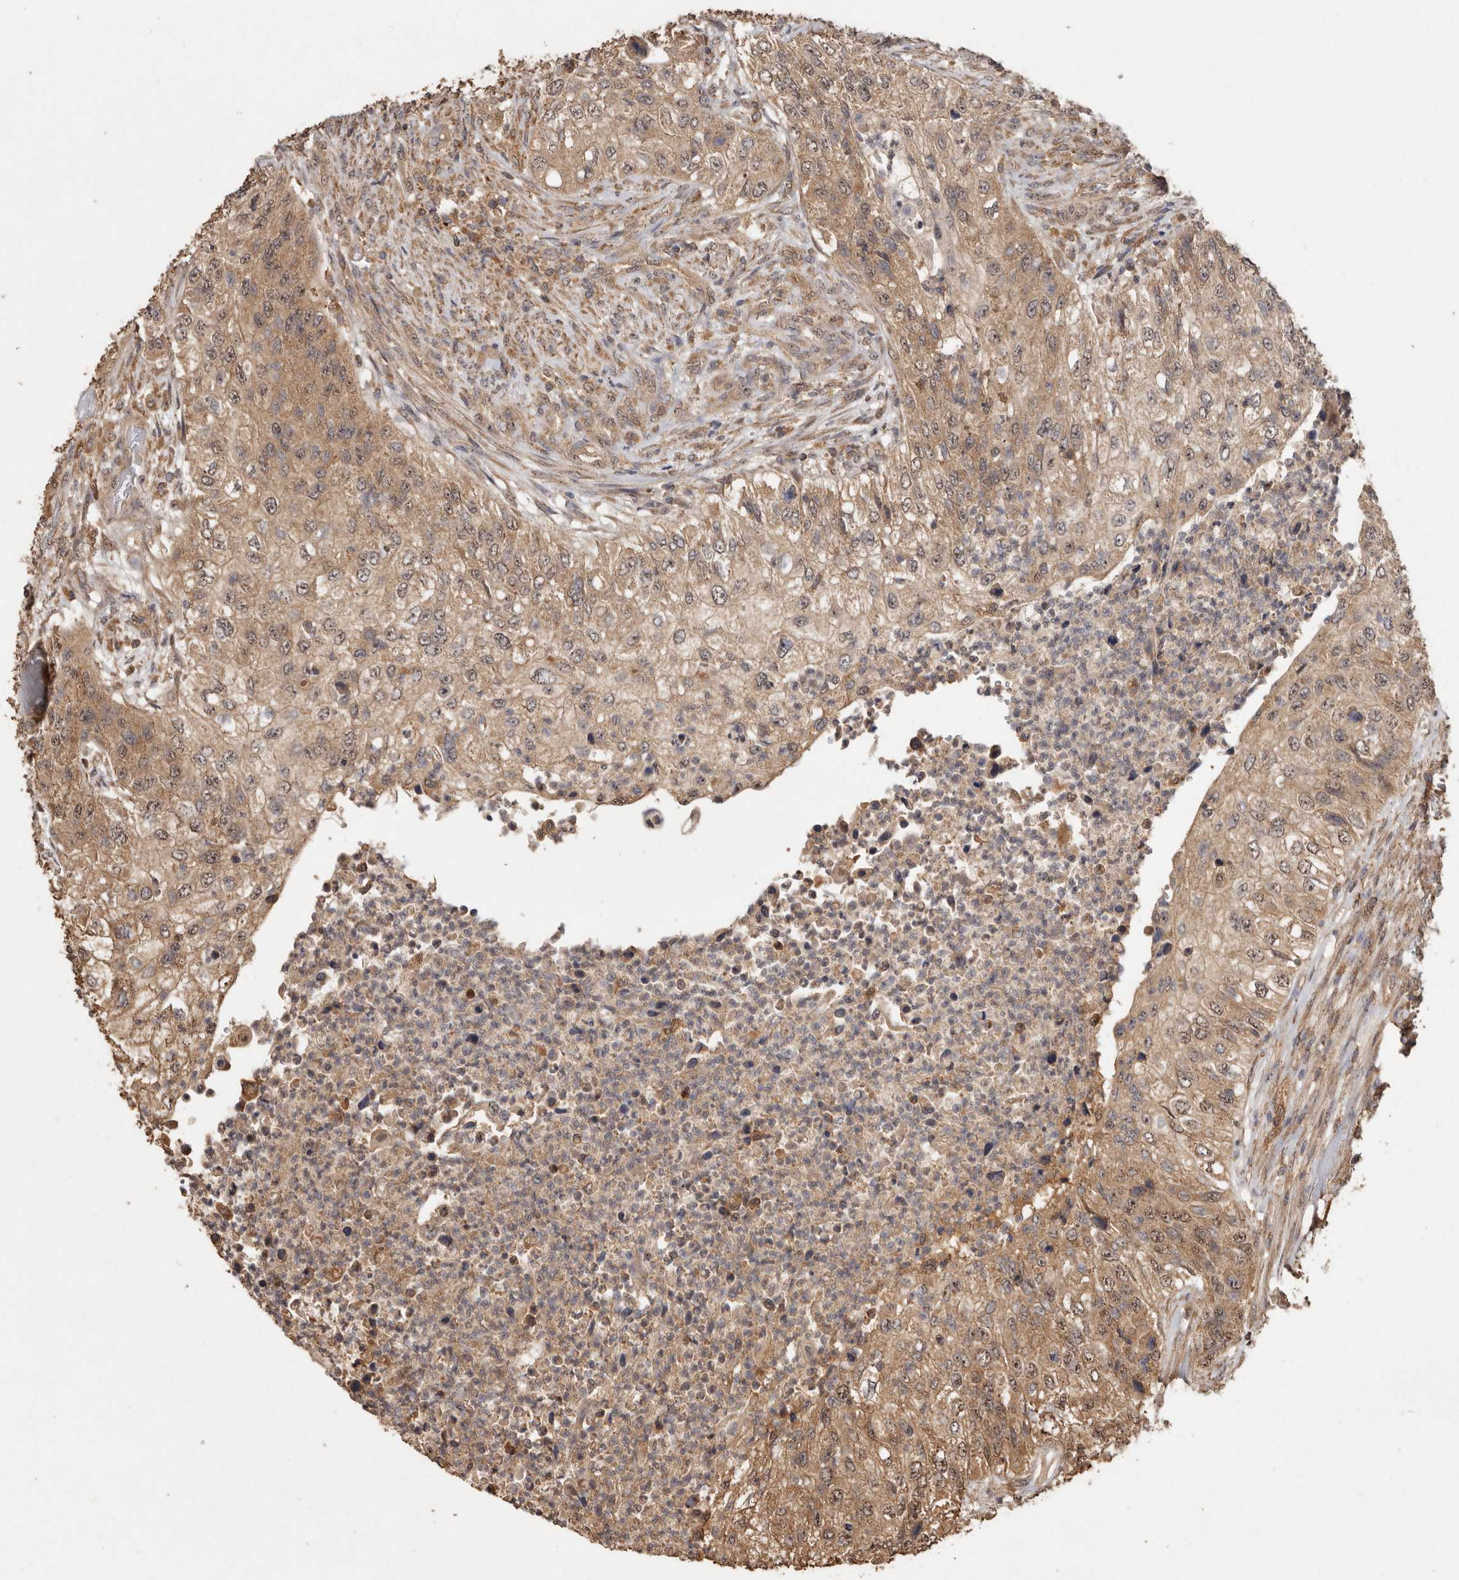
{"staining": {"intensity": "moderate", "quantity": ">75%", "location": "cytoplasmic/membranous,nuclear"}, "tissue": "urothelial cancer", "cell_type": "Tumor cells", "image_type": "cancer", "snomed": [{"axis": "morphology", "description": "Urothelial carcinoma, High grade"}, {"axis": "topography", "description": "Urinary bladder"}], "caption": "Tumor cells exhibit moderate cytoplasmic/membranous and nuclear positivity in about >75% of cells in urothelial carcinoma (high-grade).", "gene": "RWDD1", "patient": {"sex": "female", "age": 60}}